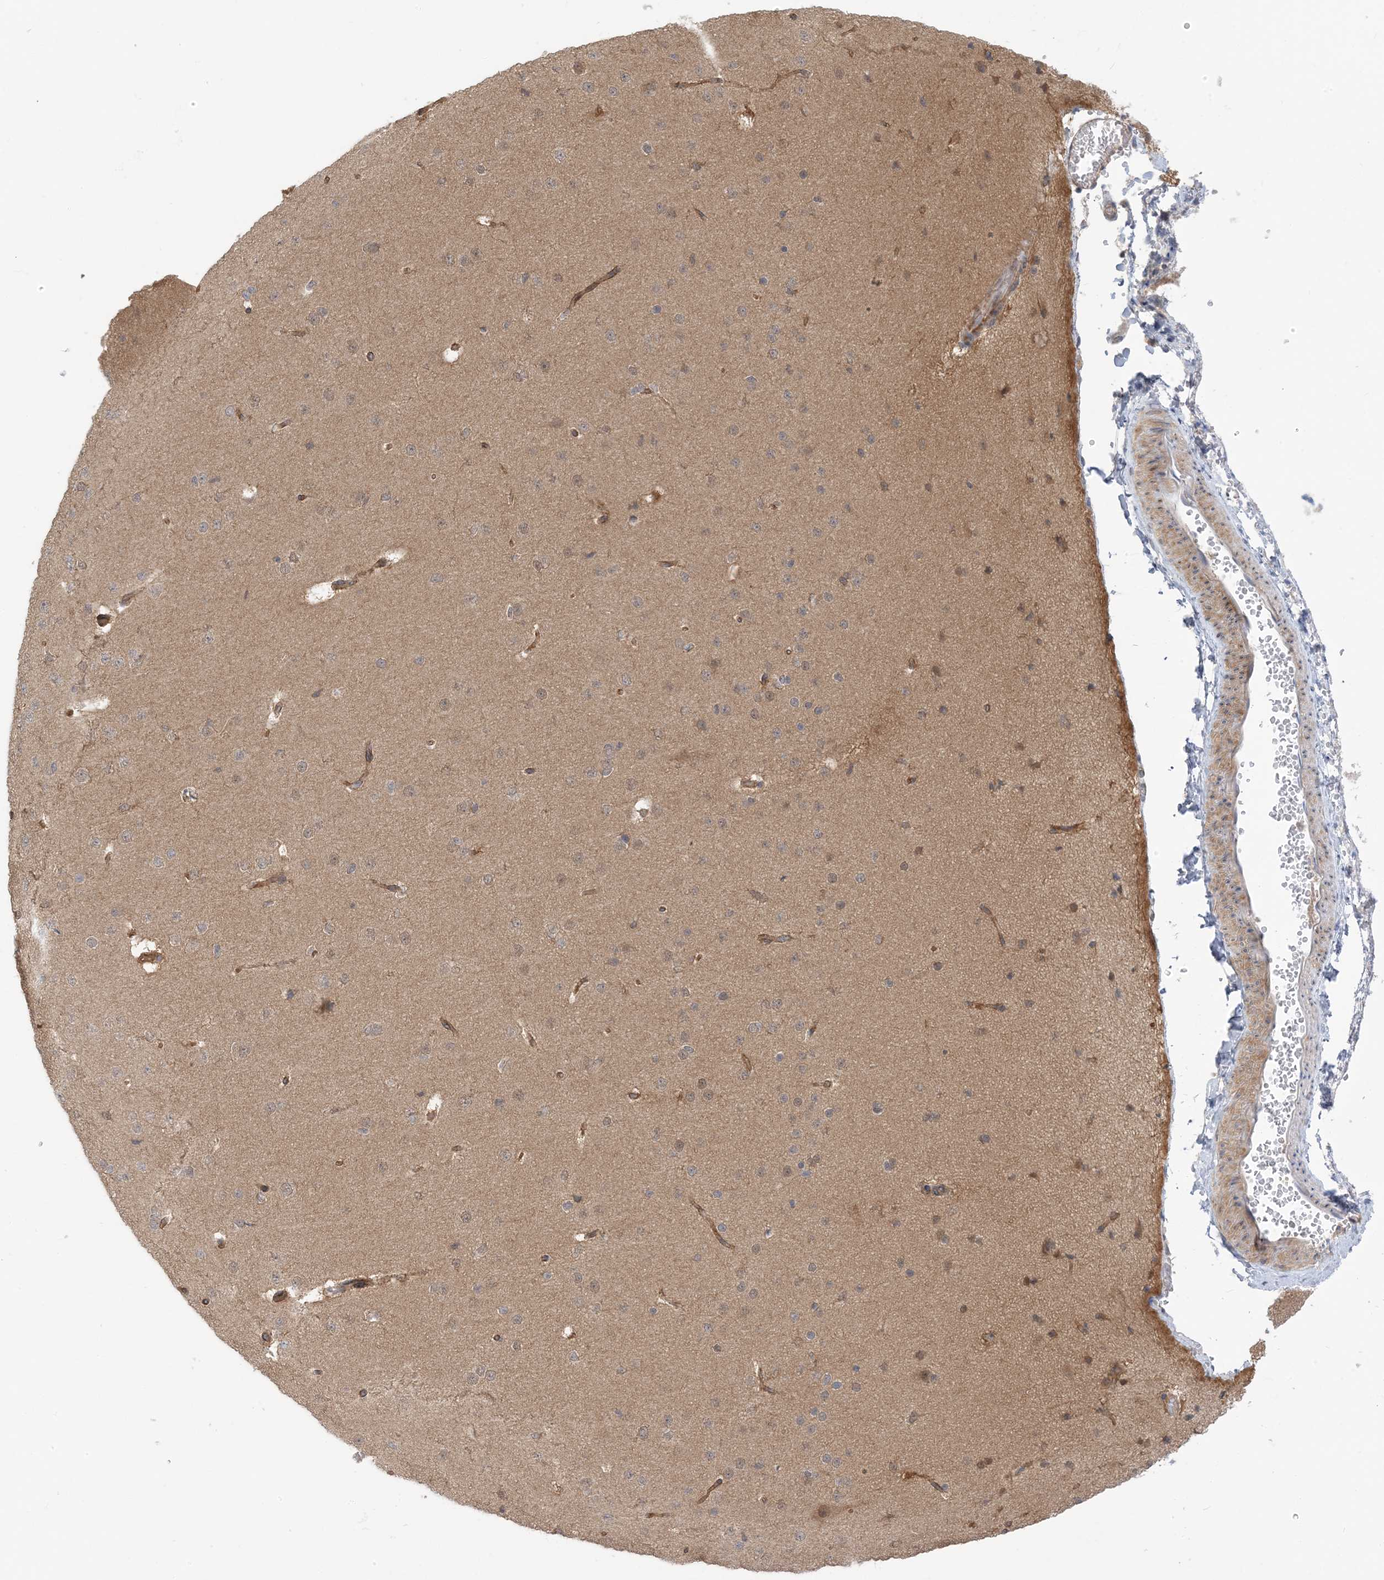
{"staining": {"intensity": "moderate", "quantity": "25%-75%", "location": "cytoplasmic/membranous"}, "tissue": "cerebral cortex", "cell_type": "Endothelial cells", "image_type": "normal", "snomed": [{"axis": "morphology", "description": "Normal tissue, NOS"}, {"axis": "morphology", "description": "Developmental malformation"}, {"axis": "topography", "description": "Cerebral cortex"}], "caption": "A medium amount of moderate cytoplasmic/membranous expression is identified in approximately 25%-75% of endothelial cells in benign cerebral cortex.", "gene": "WDR26", "patient": {"sex": "female", "age": 30}}